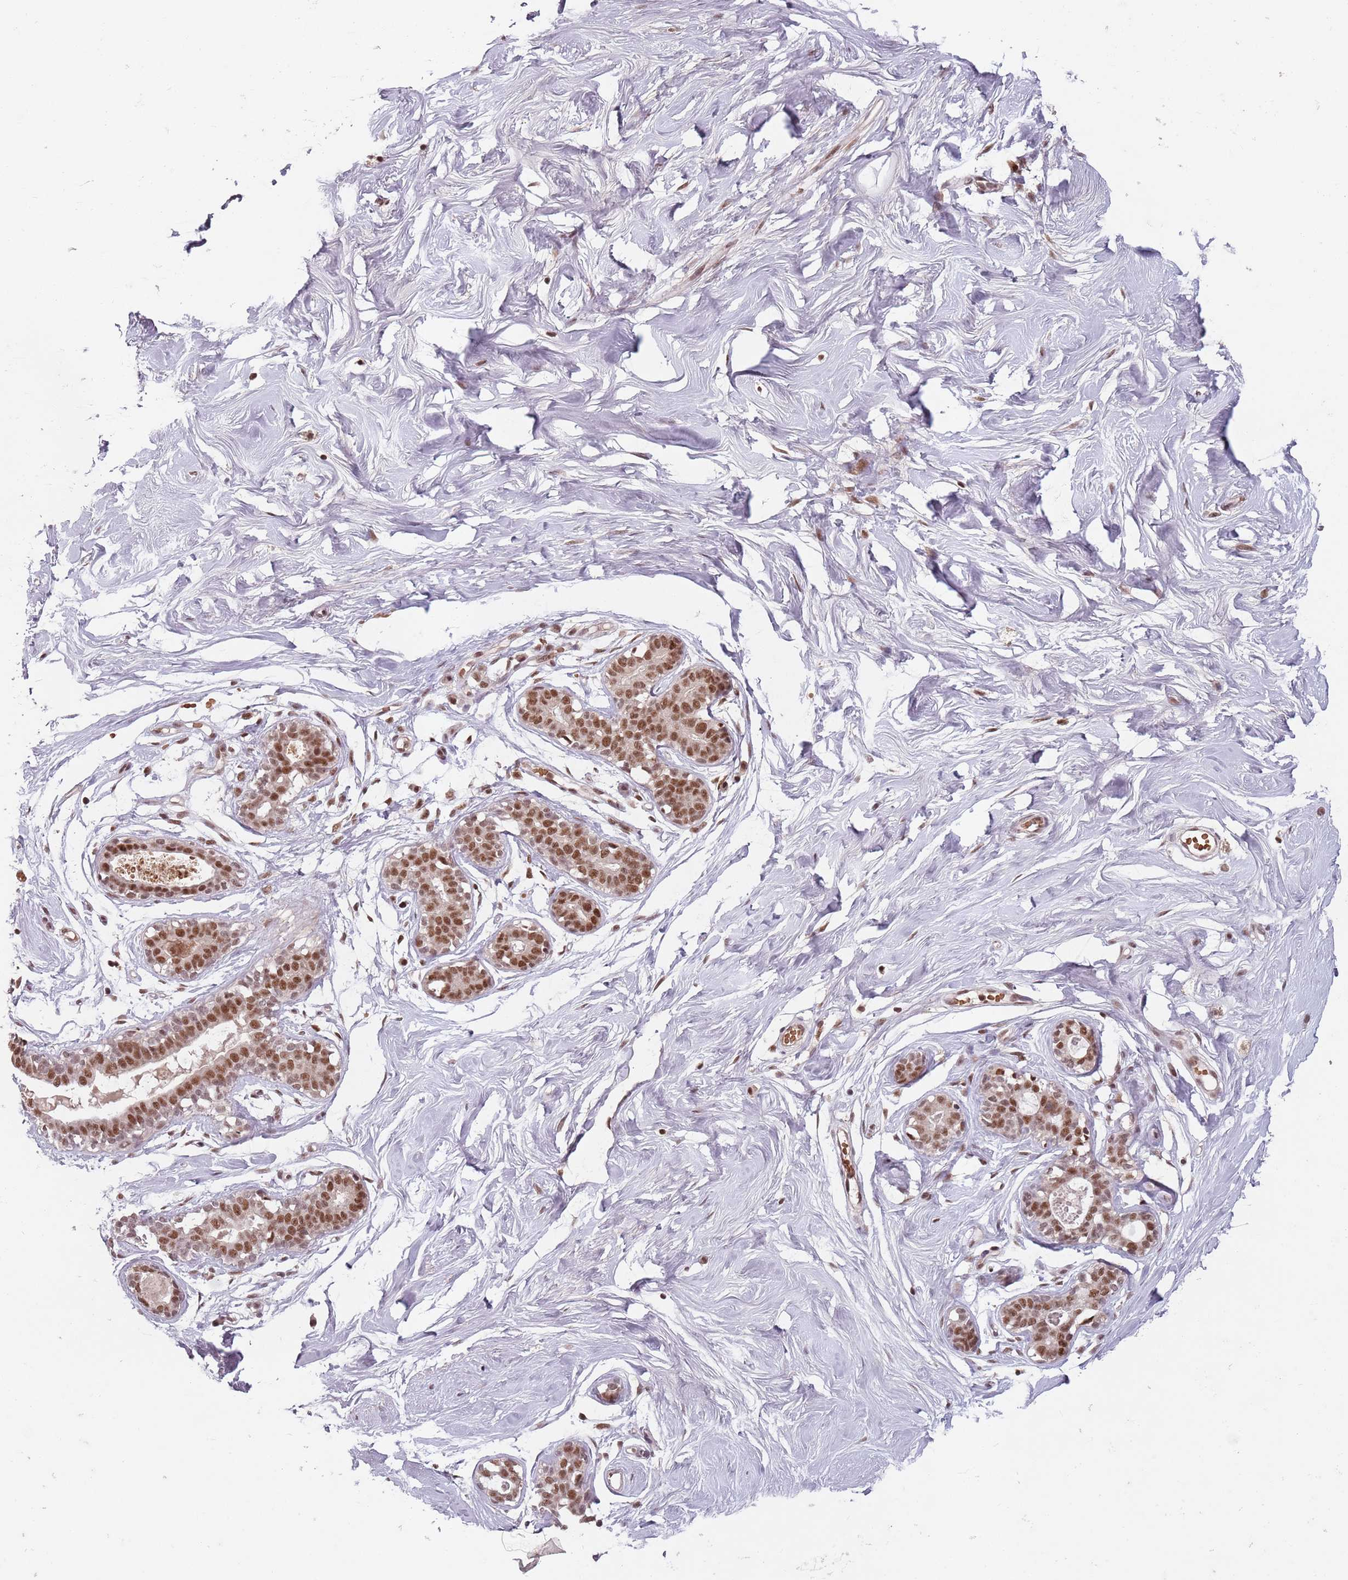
{"staining": {"intensity": "negative", "quantity": "none", "location": "none"}, "tissue": "breast", "cell_type": "Adipocytes", "image_type": "normal", "snomed": [{"axis": "morphology", "description": "Normal tissue, NOS"}, {"axis": "morphology", "description": "Adenoma, NOS"}, {"axis": "topography", "description": "Breast"}], "caption": "Micrograph shows no protein positivity in adipocytes of unremarkable breast.", "gene": "NCBP1", "patient": {"sex": "female", "age": 23}}